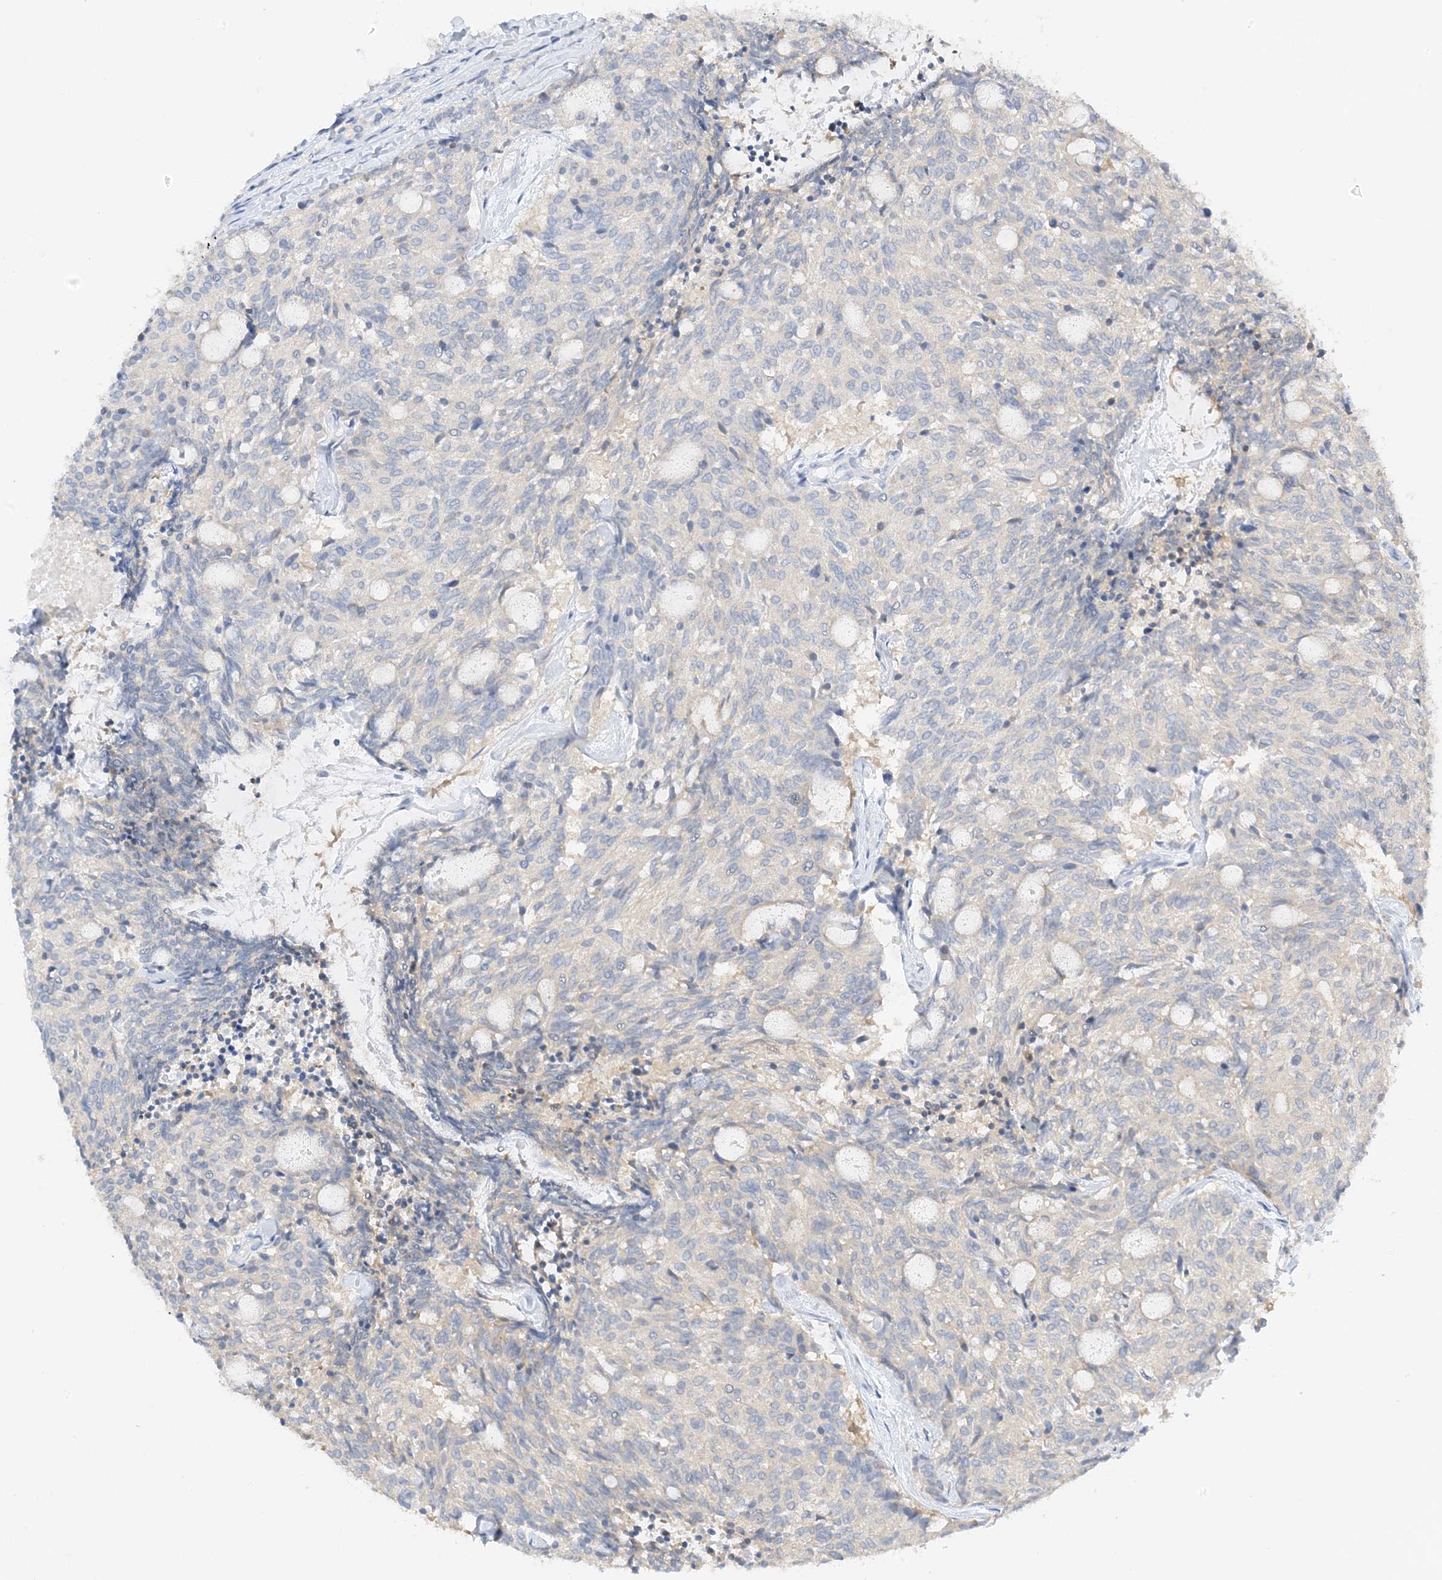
{"staining": {"intensity": "negative", "quantity": "none", "location": "none"}, "tissue": "carcinoid", "cell_type": "Tumor cells", "image_type": "cancer", "snomed": [{"axis": "morphology", "description": "Carcinoid, malignant, NOS"}, {"axis": "topography", "description": "Pancreas"}], "caption": "Immunohistochemistry (IHC) histopathology image of carcinoid stained for a protein (brown), which shows no expression in tumor cells. The staining was performed using DAB to visualize the protein expression in brown, while the nuclei were stained in blue with hematoxylin (Magnification: 20x).", "gene": "KIFBP", "patient": {"sex": "female", "age": 54}}